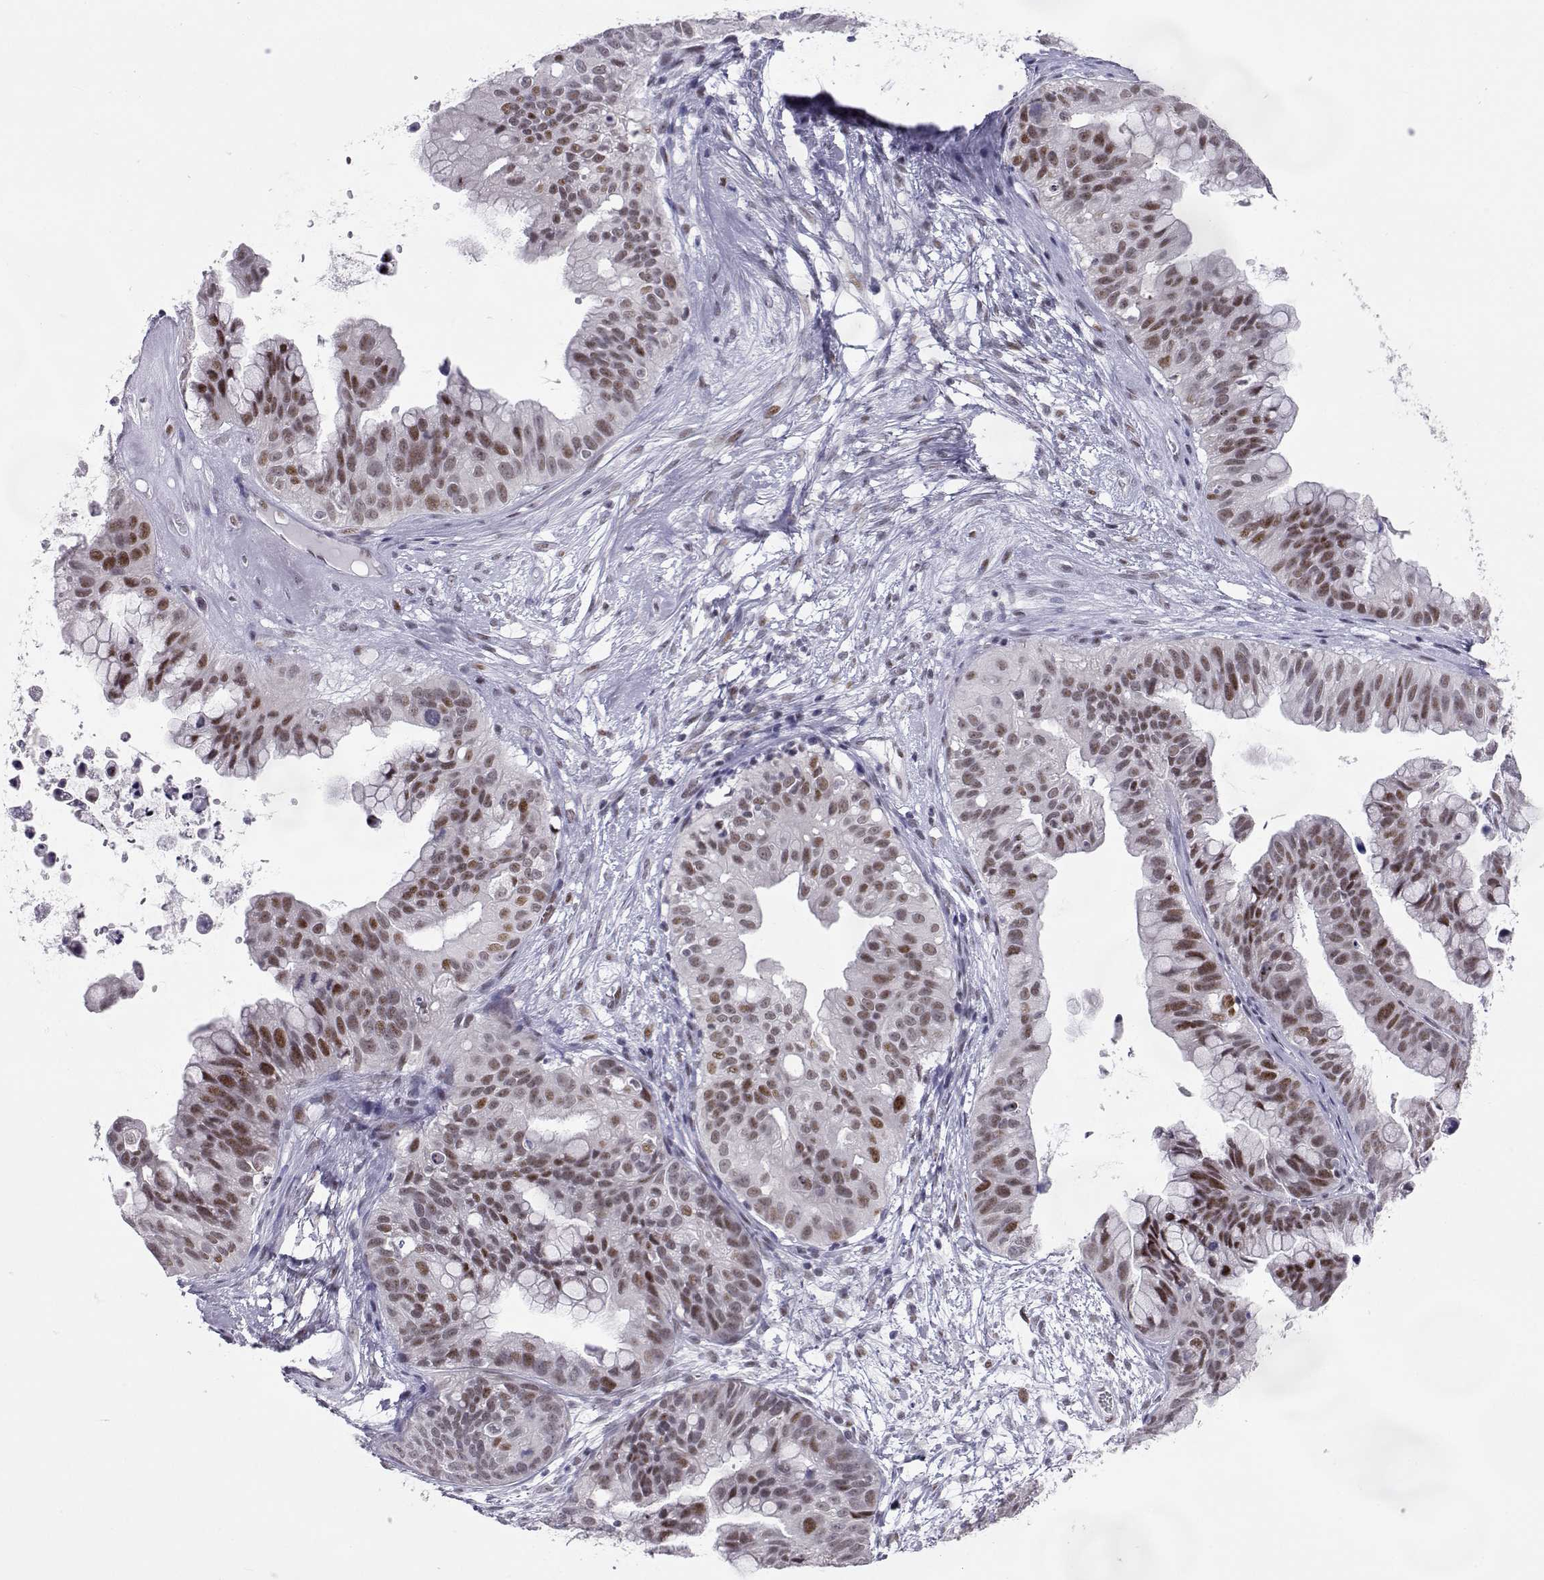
{"staining": {"intensity": "moderate", "quantity": ">75%", "location": "nuclear"}, "tissue": "ovarian cancer", "cell_type": "Tumor cells", "image_type": "cancer", "snomed": [{"axis": "morphology", "description": "Cystadenocarcinoma, mucinous, NOS"}, {"axis": "topography", "description": "Ovary"}], "caption": "Immunohistochemical staining of human mucinous cystadenocarcinoma (ovarian) displays medium levels of moderate nuclear protein staining in about >75% of tumor cells. (DAB IHC with brightfield microscopy, high magnification).", "gene": "SIX6", "patient": {"sex": "female", "age": 76}}